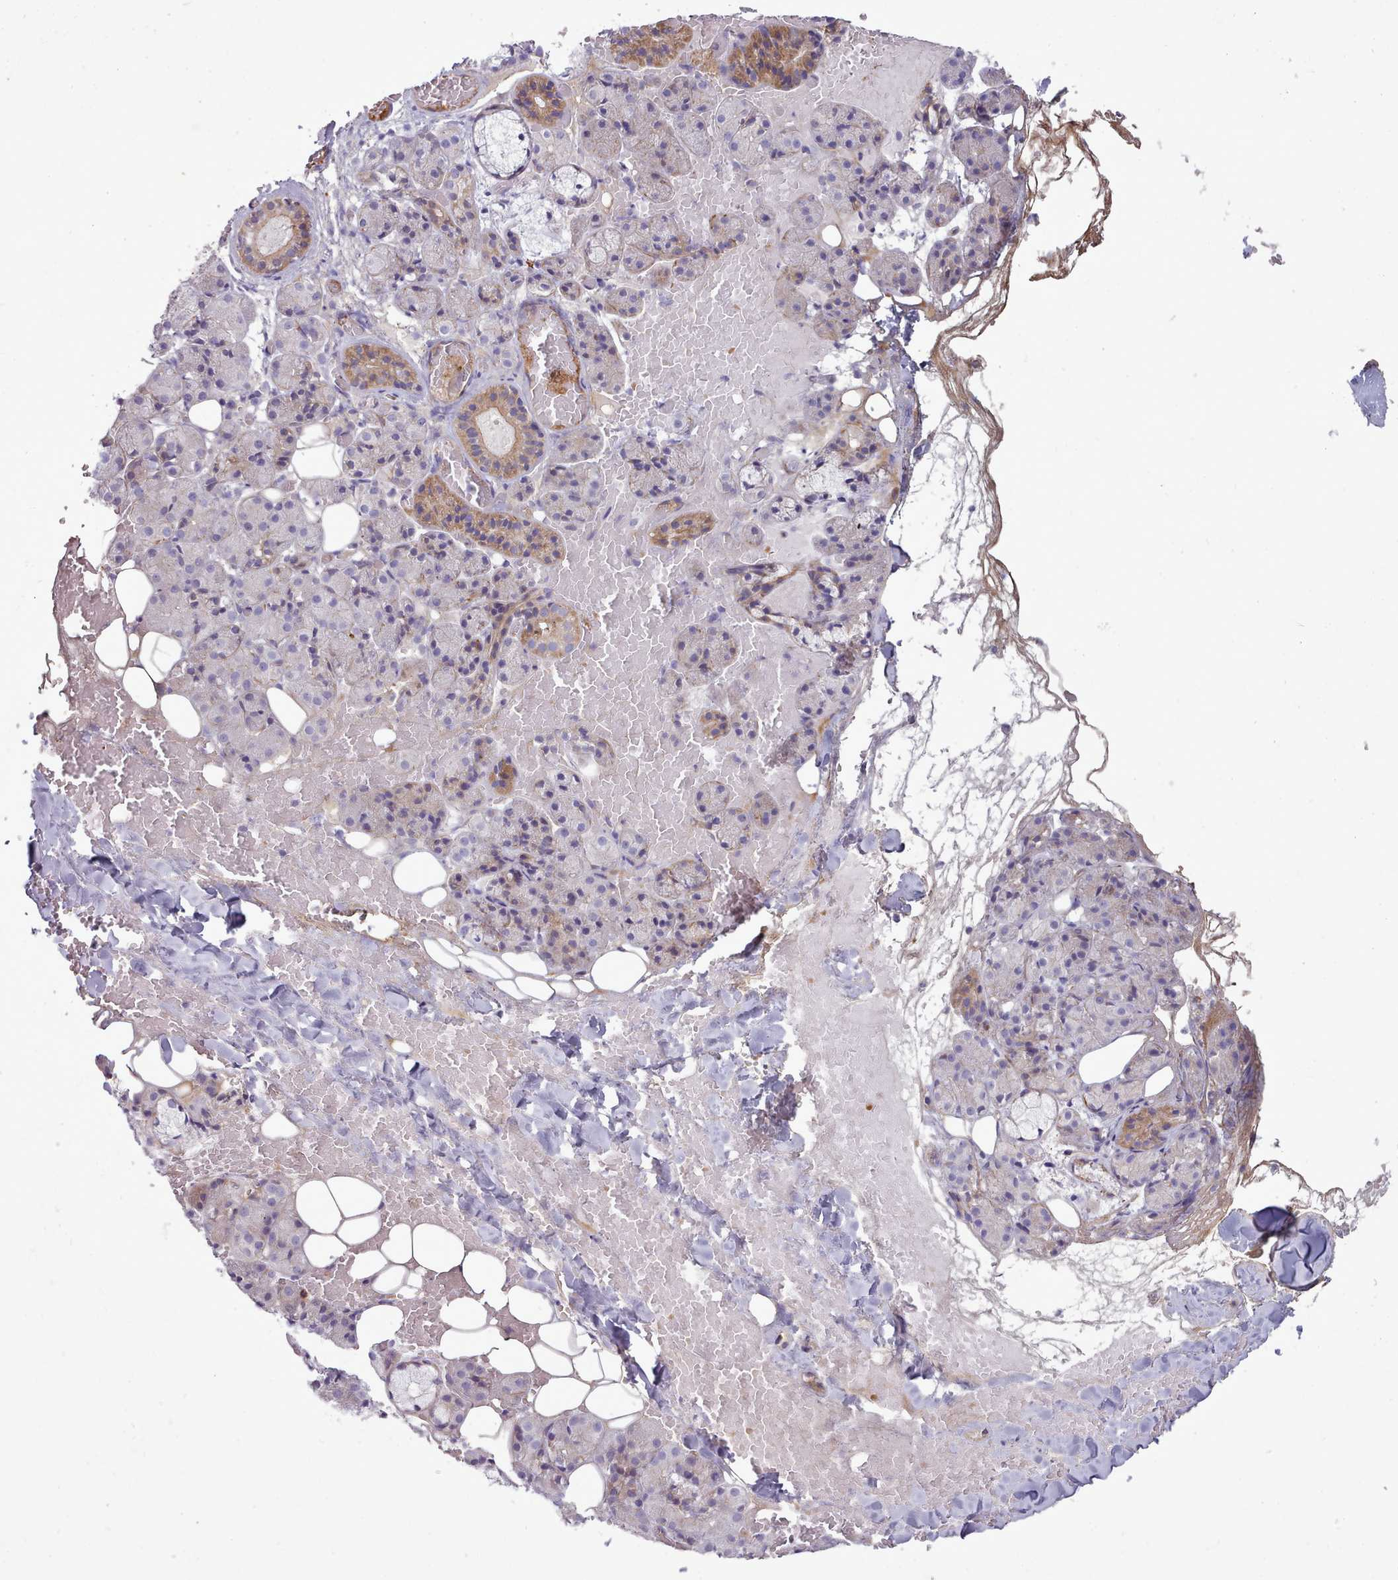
{"staining": {"intensity": "moderate", "quantity": "<25%", "location": "cytoplasmic/membranous"}, "tissue": "salivary gland", "cell_type": "Glandular cells", "image_type": "normal", "snomed": [{"axis": "morphology", "description": "Normal tissue, NOS"}, {"axis": "topography", "description": "Salivary gland"}], "caption": "Salivary gland stained with DAB (3,3'-diaminobenzidine) immunohistochemistry reveals low levels of moderate cytoplasmic/membranous expression in about <25% of glandular cells.", "gene": "TENT4B", "patient": {"sex": "male", "age": 63}}